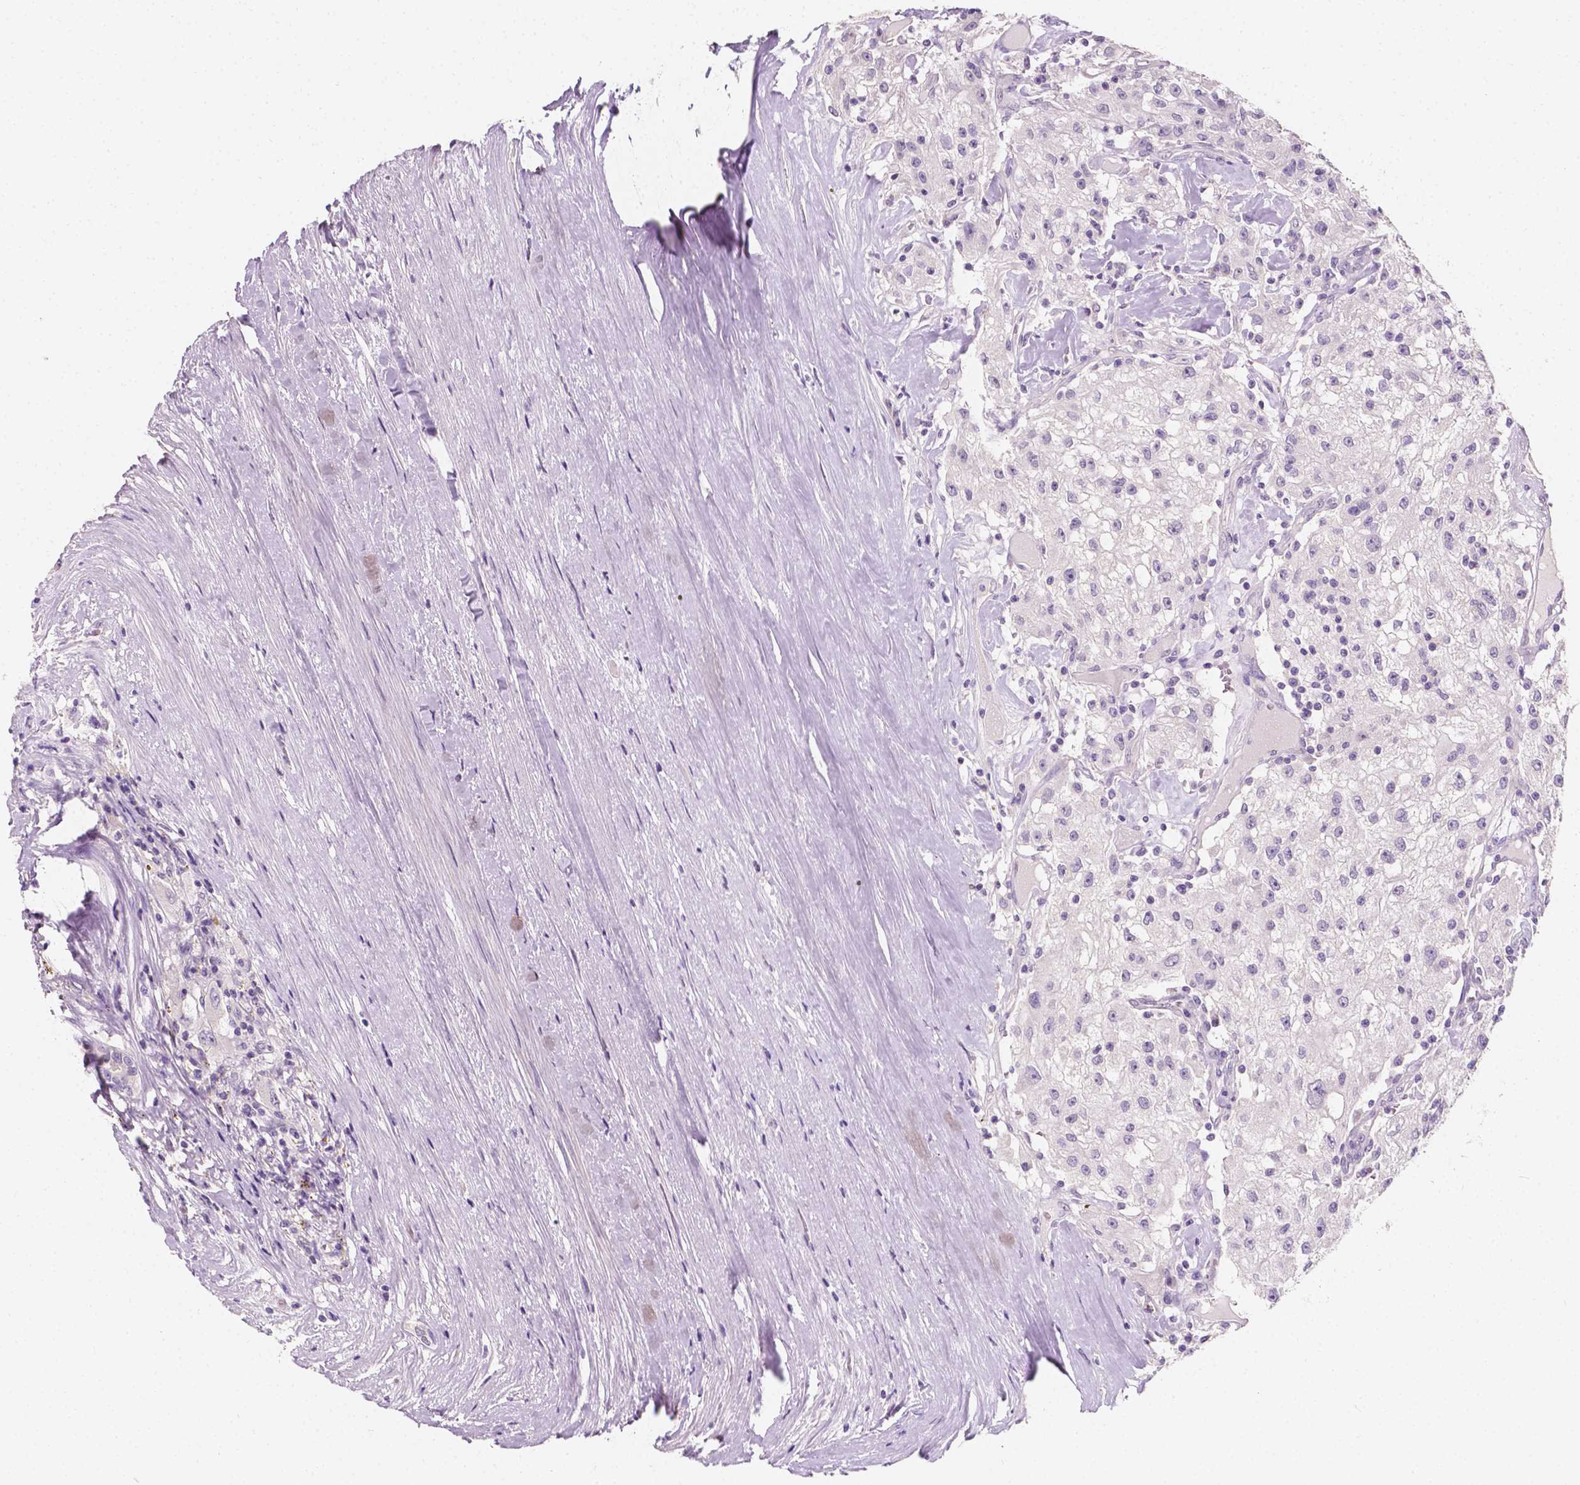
{"staining": {"intensity": "negative", "quantity": "none", "location": "none"}, "tissue": "renal cancer", "cell_type": "Tumor cells", "image_type": "cancer", "snomed": [{"axis": "morphology", "description": "Adenocarcinoma, NOS"}, {"axis": "topography", "description": "Kidney"}], "caption": "Tumor cells are negative for protein expression in human renal cancer.", "gene": "TAL1", "patient": {"sex": "female", "age": 67}}